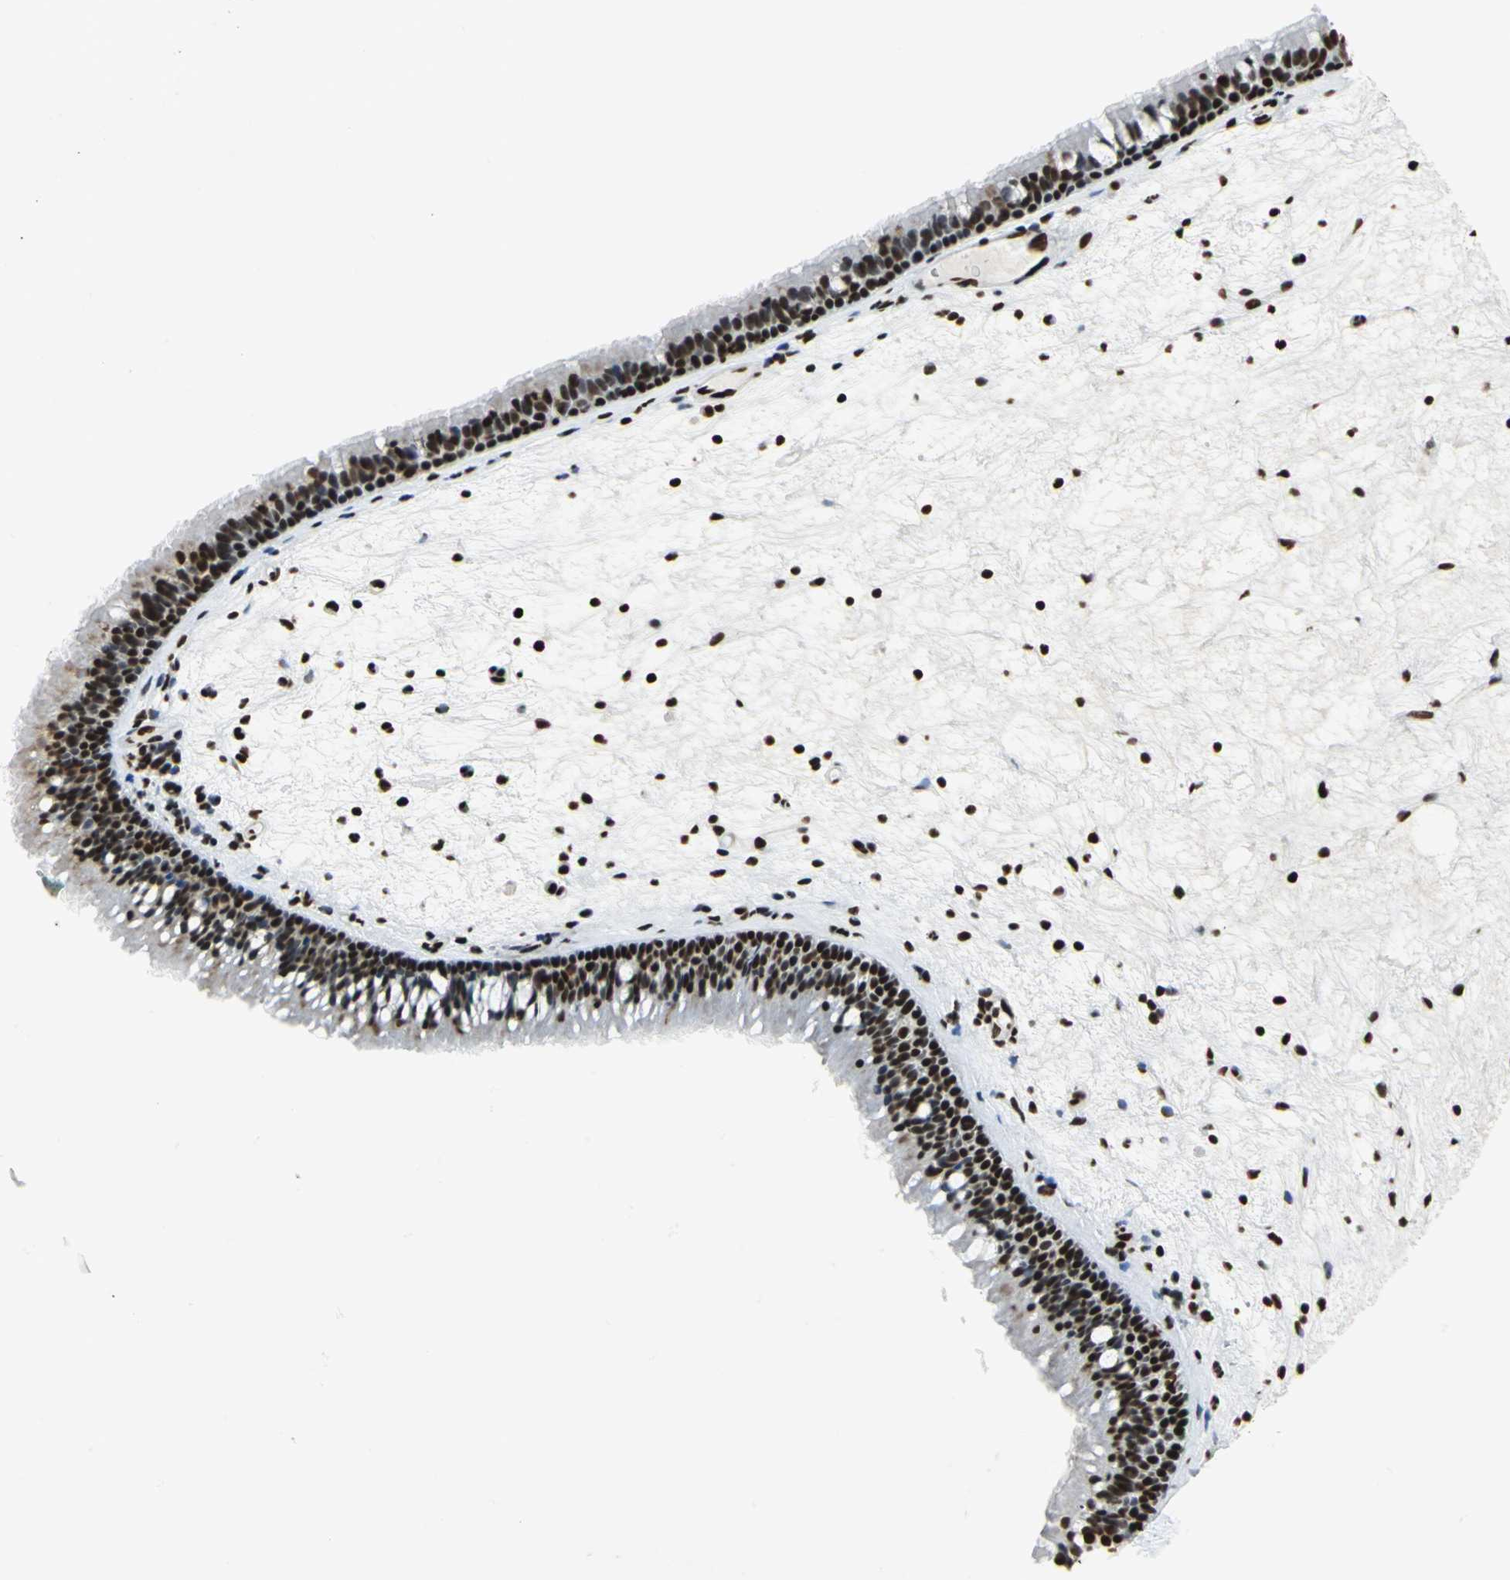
{"staining": {"intensity": "strong", "quantity": ">75%", "location": "nuclear"}, "tissue": "nasopharynx", "cell_type": "Respiratory epithelial cells", "image_type": "normal", "snomed": [{"axis": "morphology", "description": "Normal tissue, NOS"}, {"axis": "topography", "description": "Nasopharynx"}], "caption": "IHC photomicrograph of unremarkable nasopharynx: nasopharynx stained using immunohistochemistry (IHC) displays high levels of strong protein expression localized specifically in the nuclear of respiratory epithelial cells, appearing as a nuclear brown color.", "gene": "HMGB1", "patient": {"sex": "female", "age": 78}}